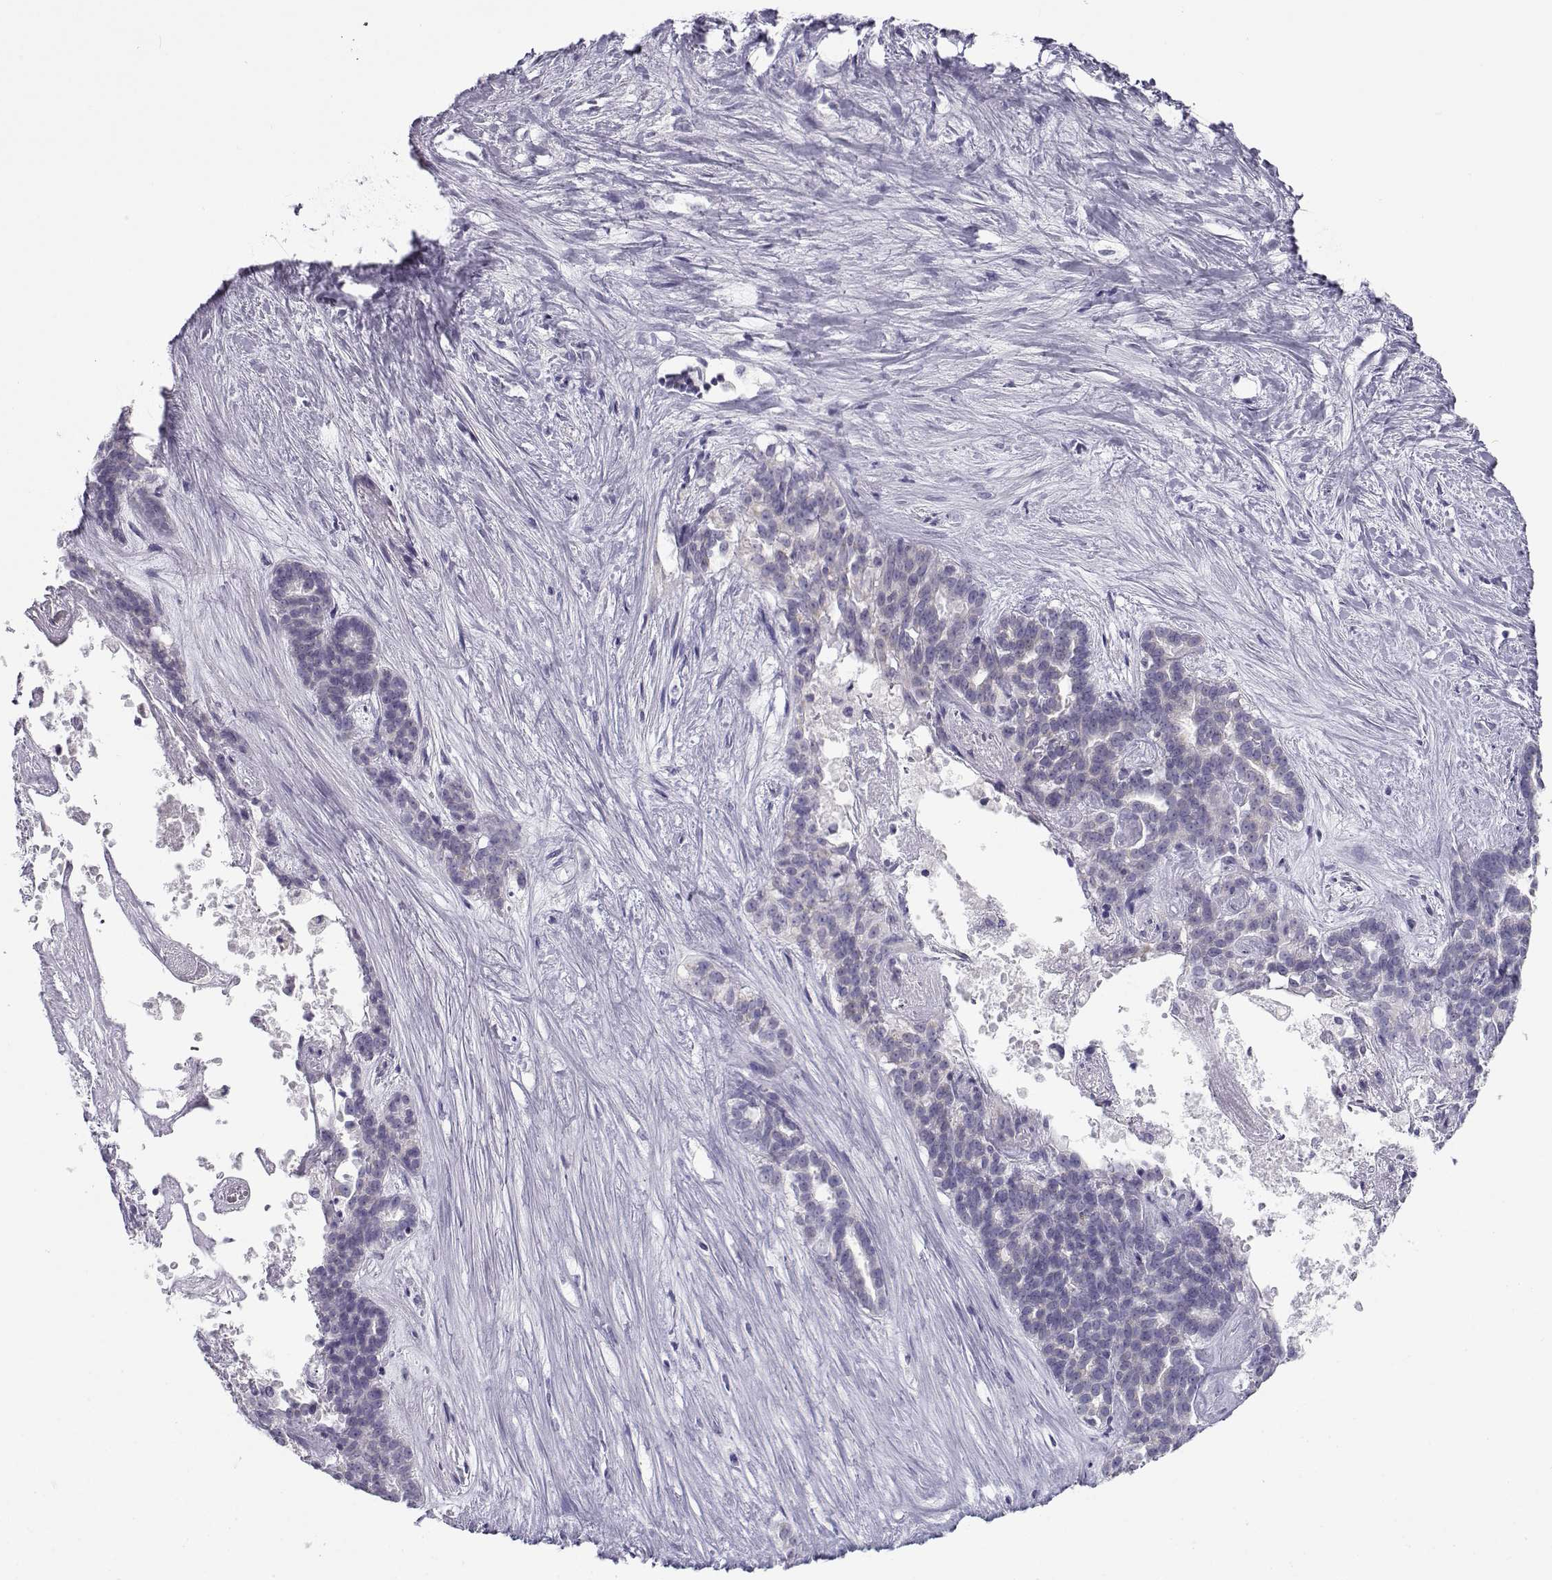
{"staining": {"intensity": "negative", "quantity": "none", "location": "none"}, "tissue": "liver cancer", "cell_type": "Tumor cells", "image_type": "cancer", "snomed": [{"axis": "morphology", "description": "Cholangiocarcinoma"}, {"axis": "topography", "description": "Liver"}], "caption": "Immunohistochemical staining of cholangiocarcinoma (liver) displays no significant expression in tumor cells.", "gene": "FAM166A", "patient": {"sex": "female", "age": 47}}